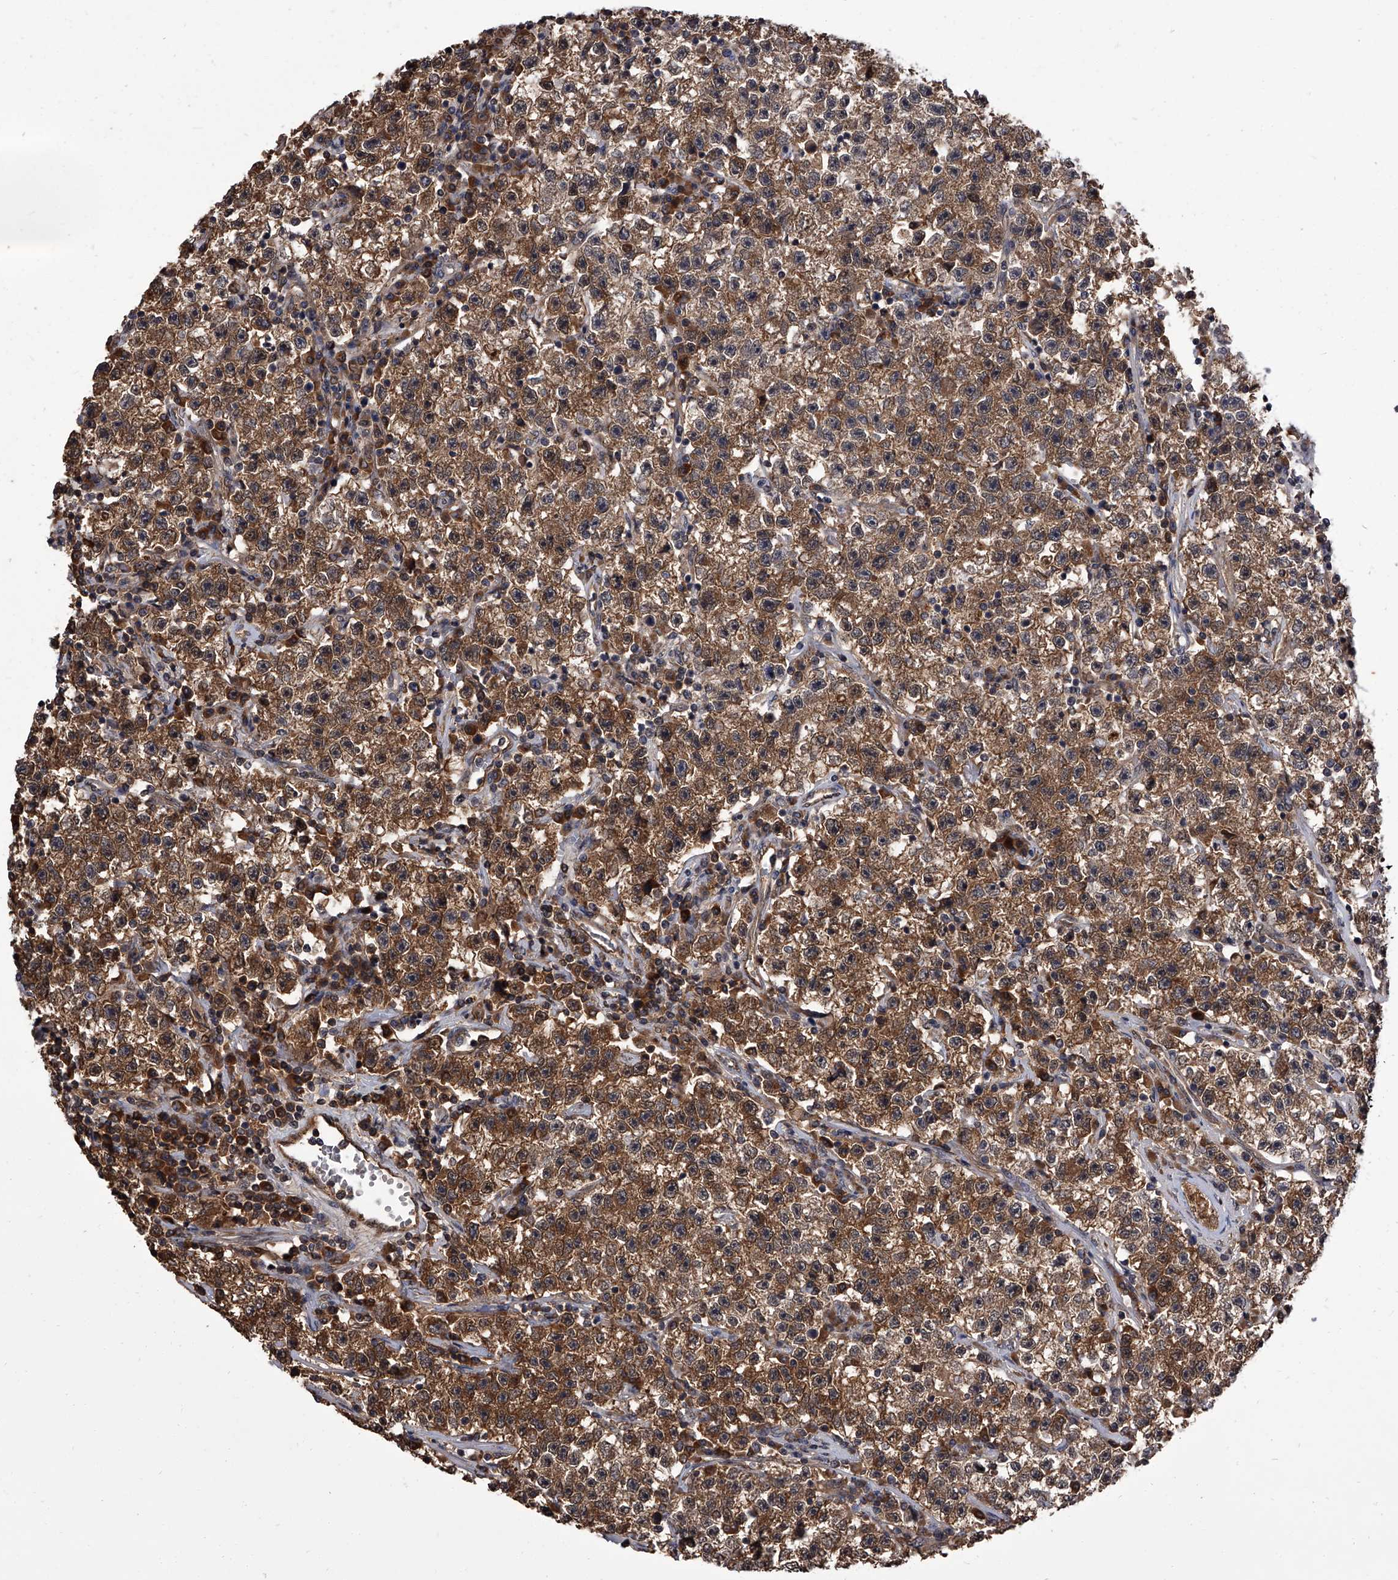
{"staining": {"intensity": "moderate", "quantity": ">75%", "location": "cytoplasmic/membranous"}, "tissue": "testis cancer", "cell_type": "Tumor cells", "image_type": "cancer", "snomed": [{"axis": "morphology", "description": "Seminoma, NOS"}, {"axis": "topography", "description": "Testis"}], "caption": "A high-resolution image shows immunohistochemistry staining of testis seminoma, which shows moderate cytoplasmic/membranous staining in about >75% of tumor cells.", "gene": "SLC18B1", "patient": {"sex": "male", "age": 22}}